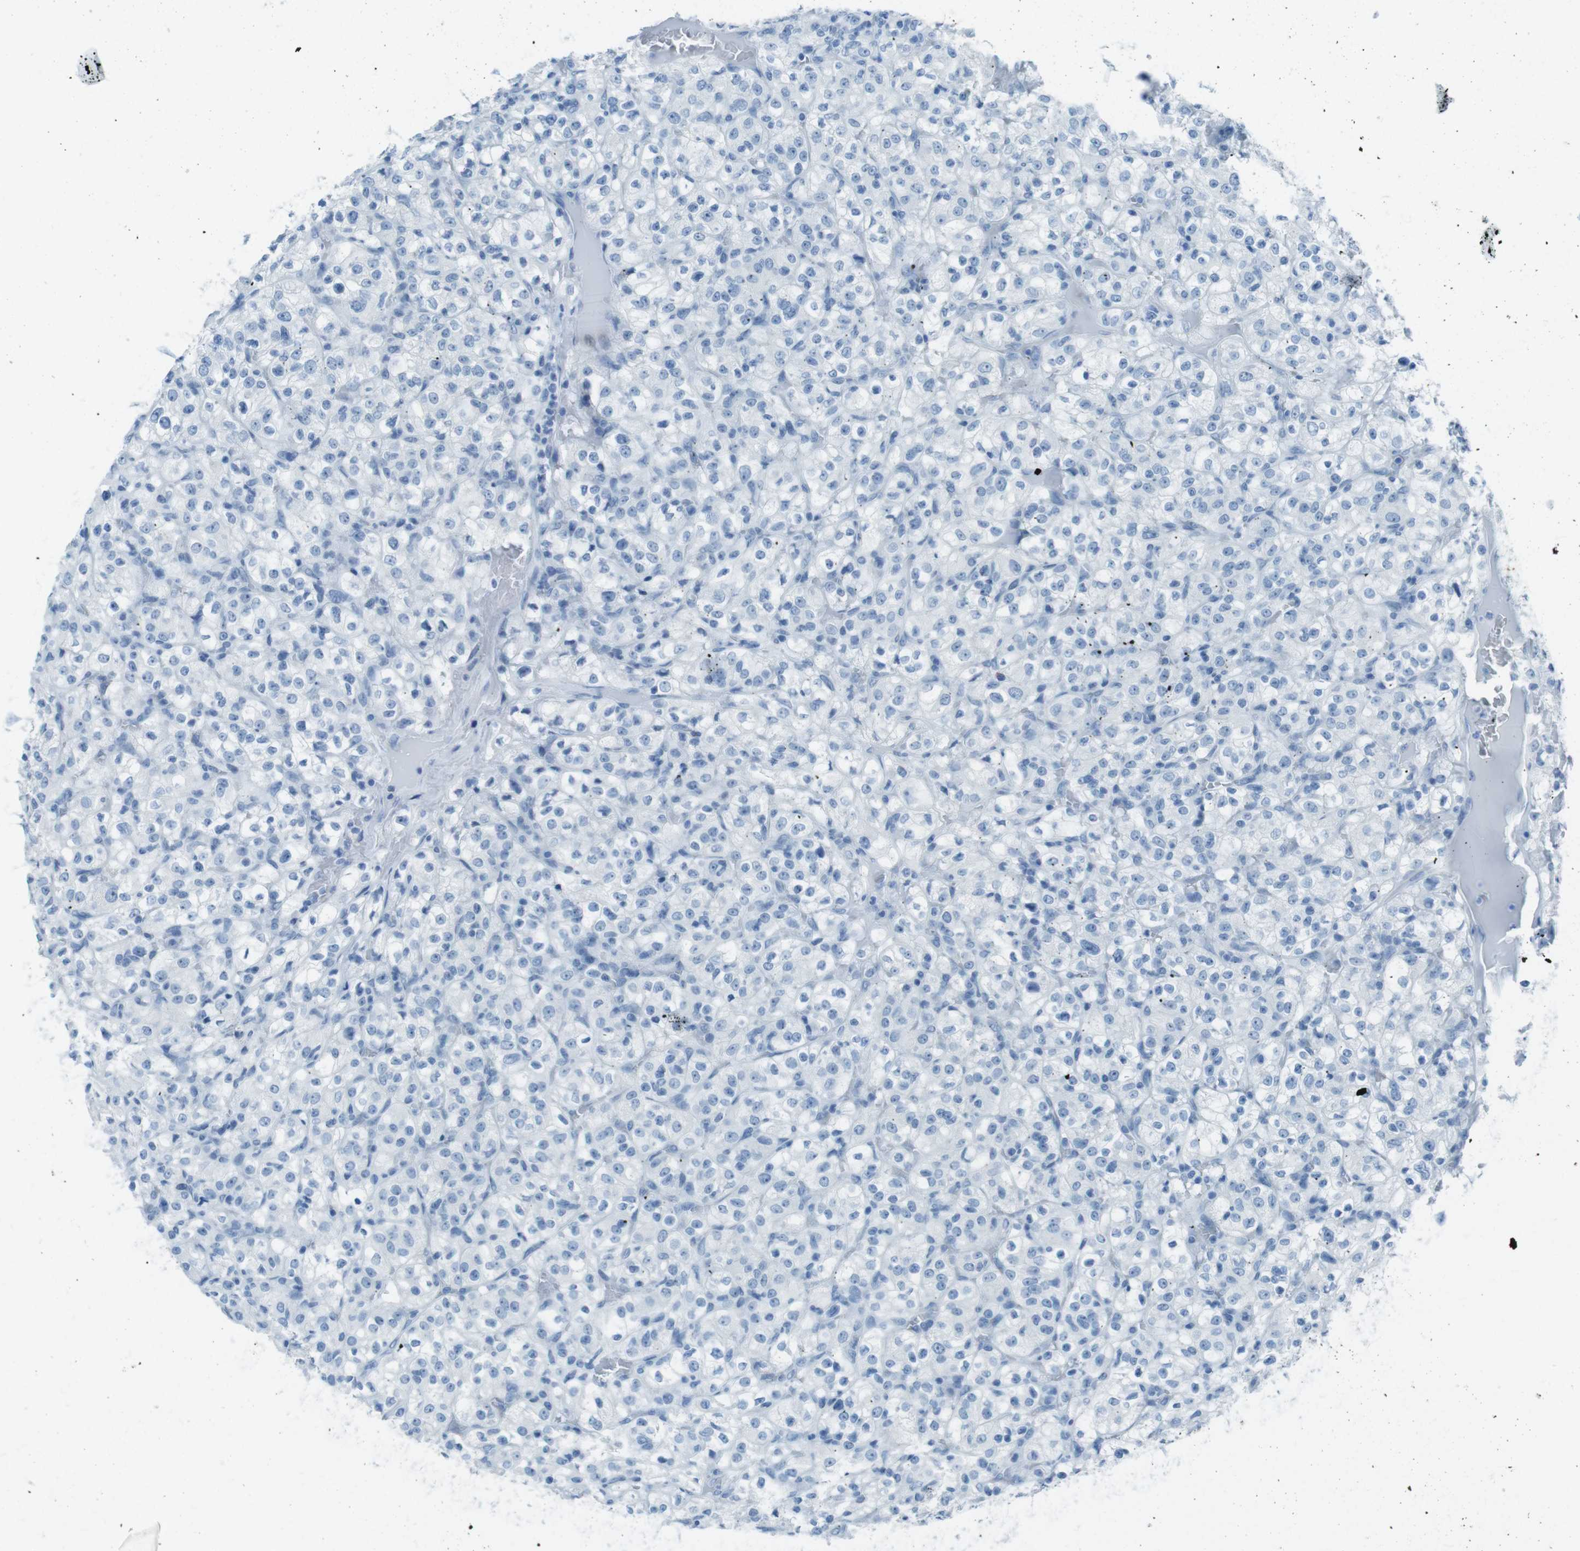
{"staining": {"intensity": "negative", "quantity": "none", "location": "none"}, "tissue": "renal cancer", "cell_type": "Tumor cells", "image_type": "cancer", "snomed": [{"axis": "morphology", "description": "Normal tissue, NOS"}, {"axis": "morphology", "description": "Adenocarcinoma, NOS"}, {"axis": "topography", "description": "Kidney"}], "caption": "Immunohistochemistry (IHC) photomicrograph of neoplastic tissue: human renal cancer stained with DAB (3,3'-diaminobenzidine) exhibits no significant protein positivity in tumor cells. Brightfield microscopy of IHC stained with DAB (brown) and hematoxylin (blue), captured at high magnification.", "gene": "TMEM207", "patient": {"sex": "female", "age": 72}}